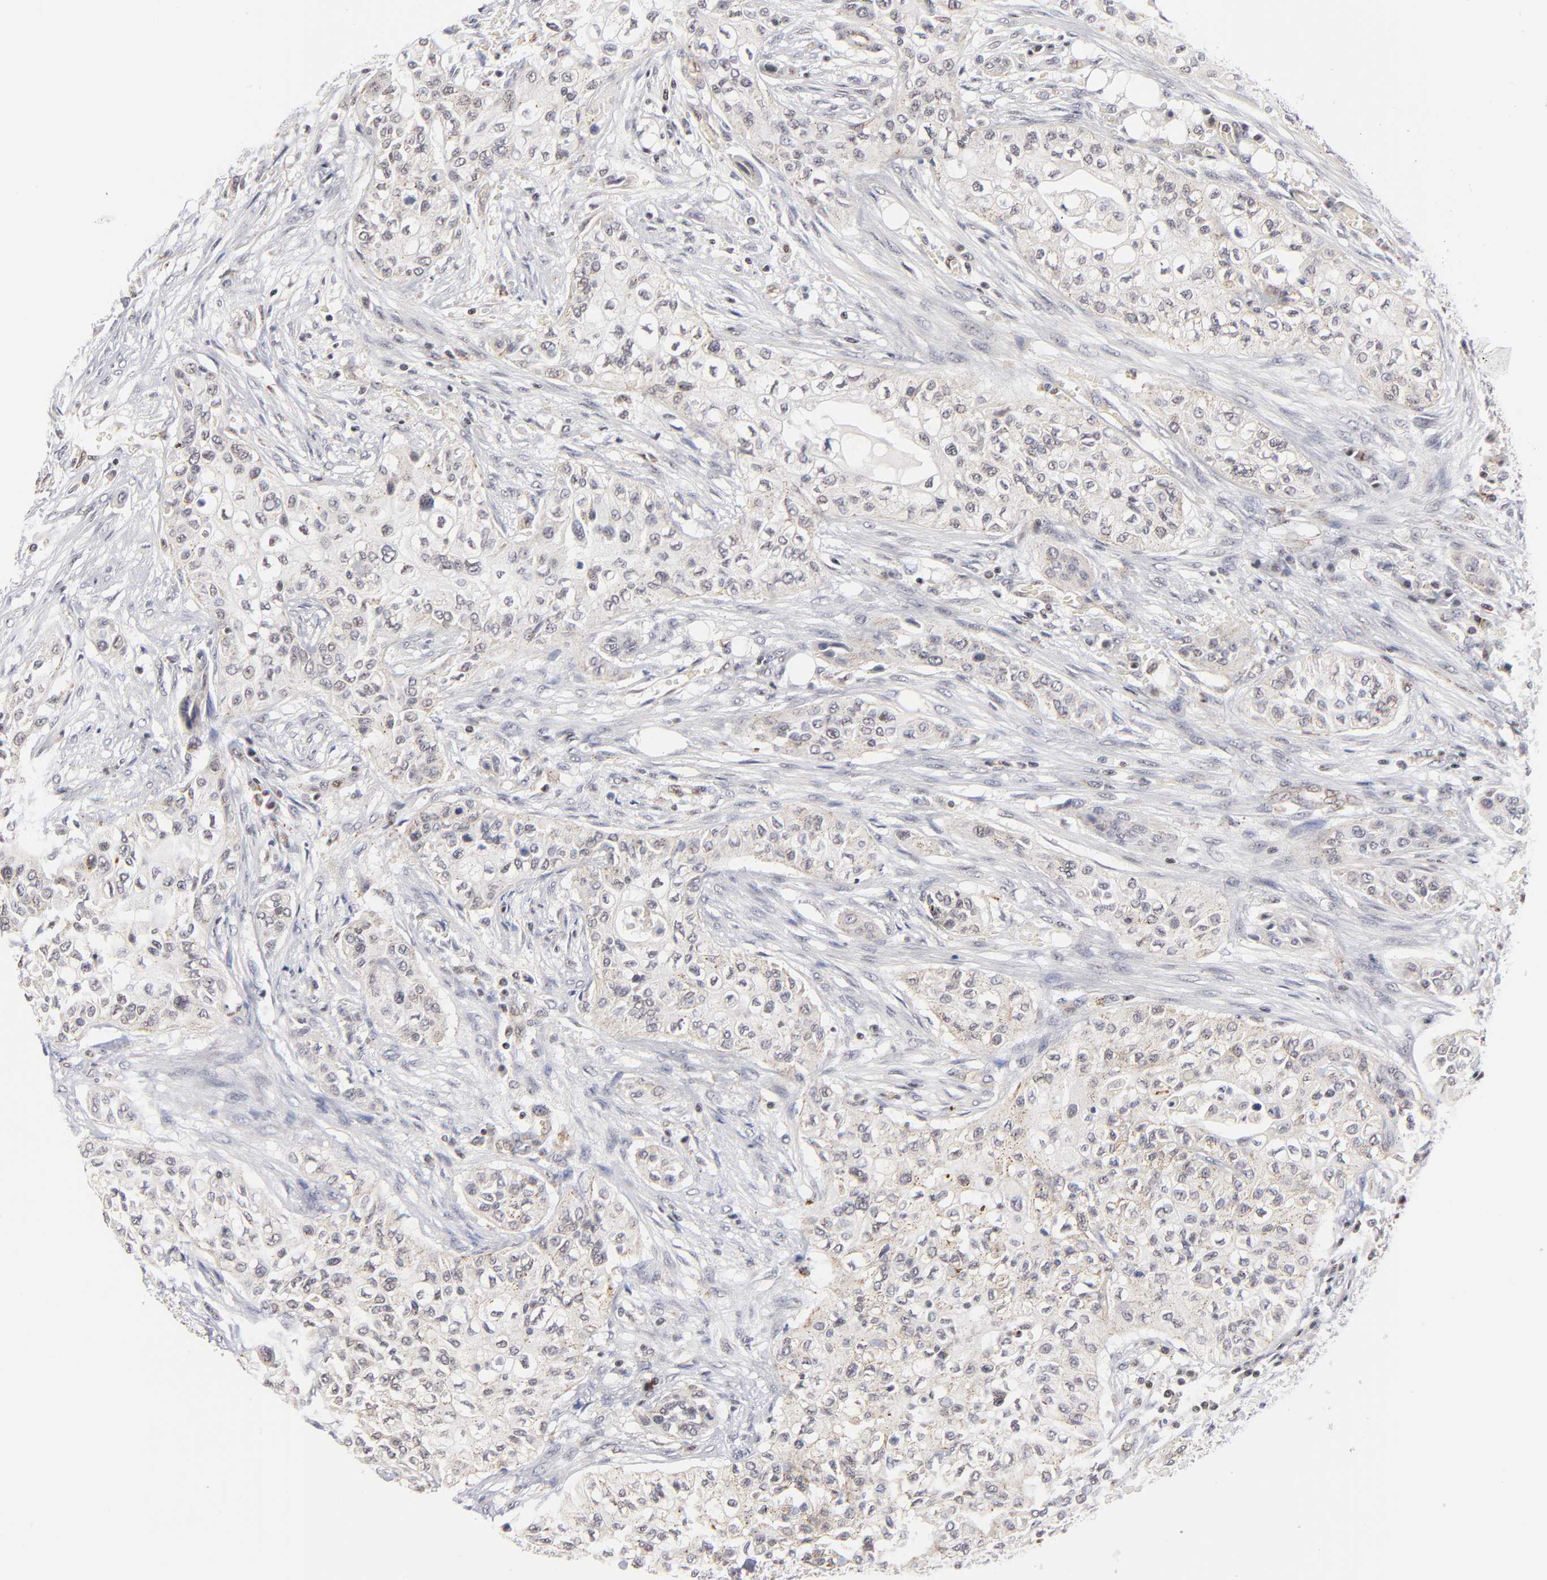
{"staining": {"intensity": "weak", "quantity": "25%-75%", "location": "nuclear"}, "tissue": "urothelial cancer", "cell_type": "Tumor cells", "image_type": "cancer", "snomed": [{"axis": "morphology", "description": "Urothelial carcinoma, High grade"}, {"axis": "topography", "description": "Urinary bladder"}], "caption": "Tumor cells show low levels of weak nuclear staining in approximately 25%-75% of cells in human high-grade urothelial carcinoma. (Stains: DAB (3,3'-diaminobenzidine) in brown, nuclei in blue, Microscopy: brightfield microscopy at high magnification).", "gene": "GABPA", "patient": {"sex": "male", "age": 74}}